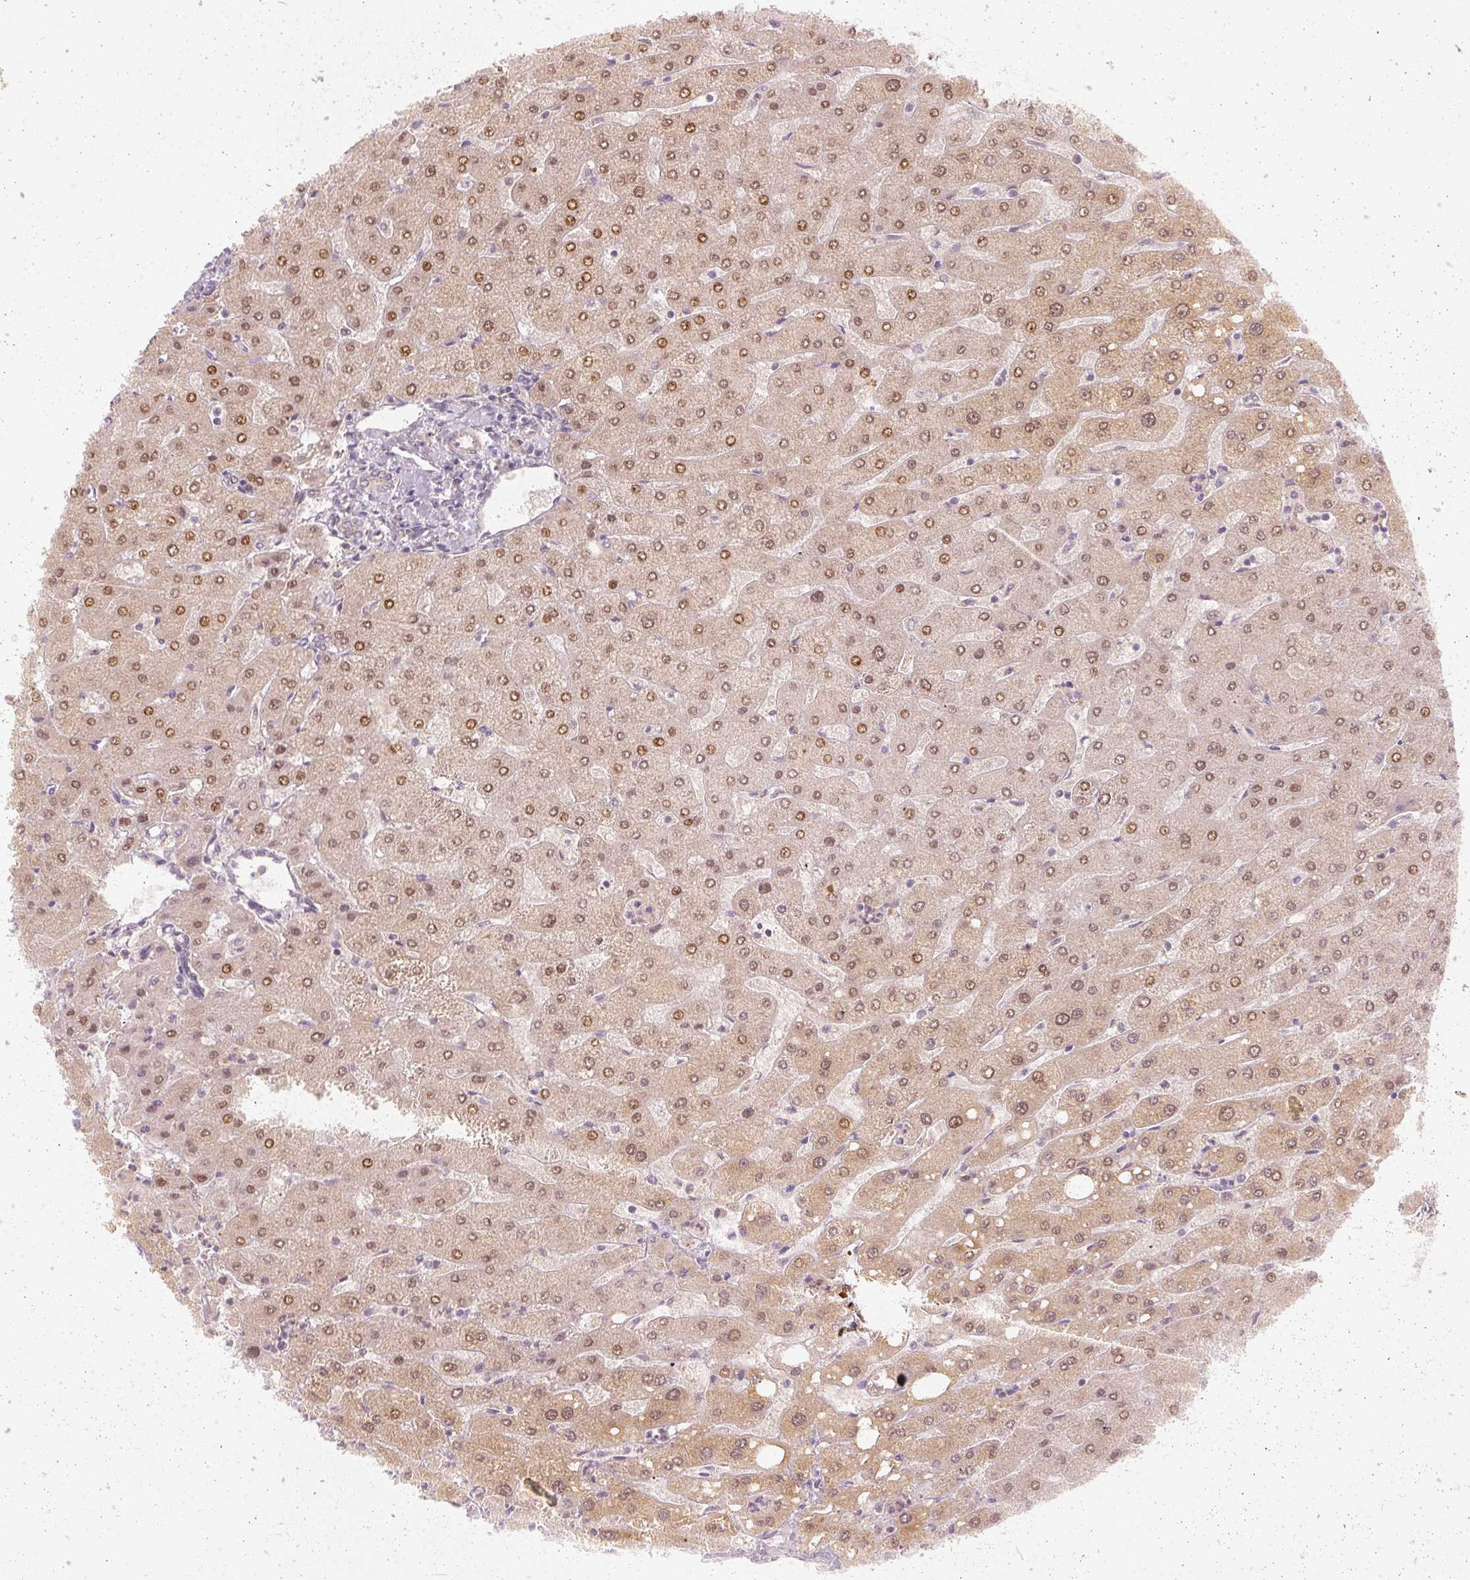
{"staining": {"intensity": "weak", "quantity": ">75%", "location": "cytoplasmic/membranous"}, "tissue": "liver", "cell_type": "Cholangiocytes", "image_type": "normal", "snomed": [{"axis": "morphology", "description": "Normal tissue, NOS"}, {"axis": "topography", "description": "Liver"}], "caption": "About >75% of cholangiocytes in unremarkable human liver display weak cytoplasmic/membranous protein positivity as visualized by brown immunohistochemical staining.", "gene": "DAPP1", "patient": {"sex": "male", "age": 67}}